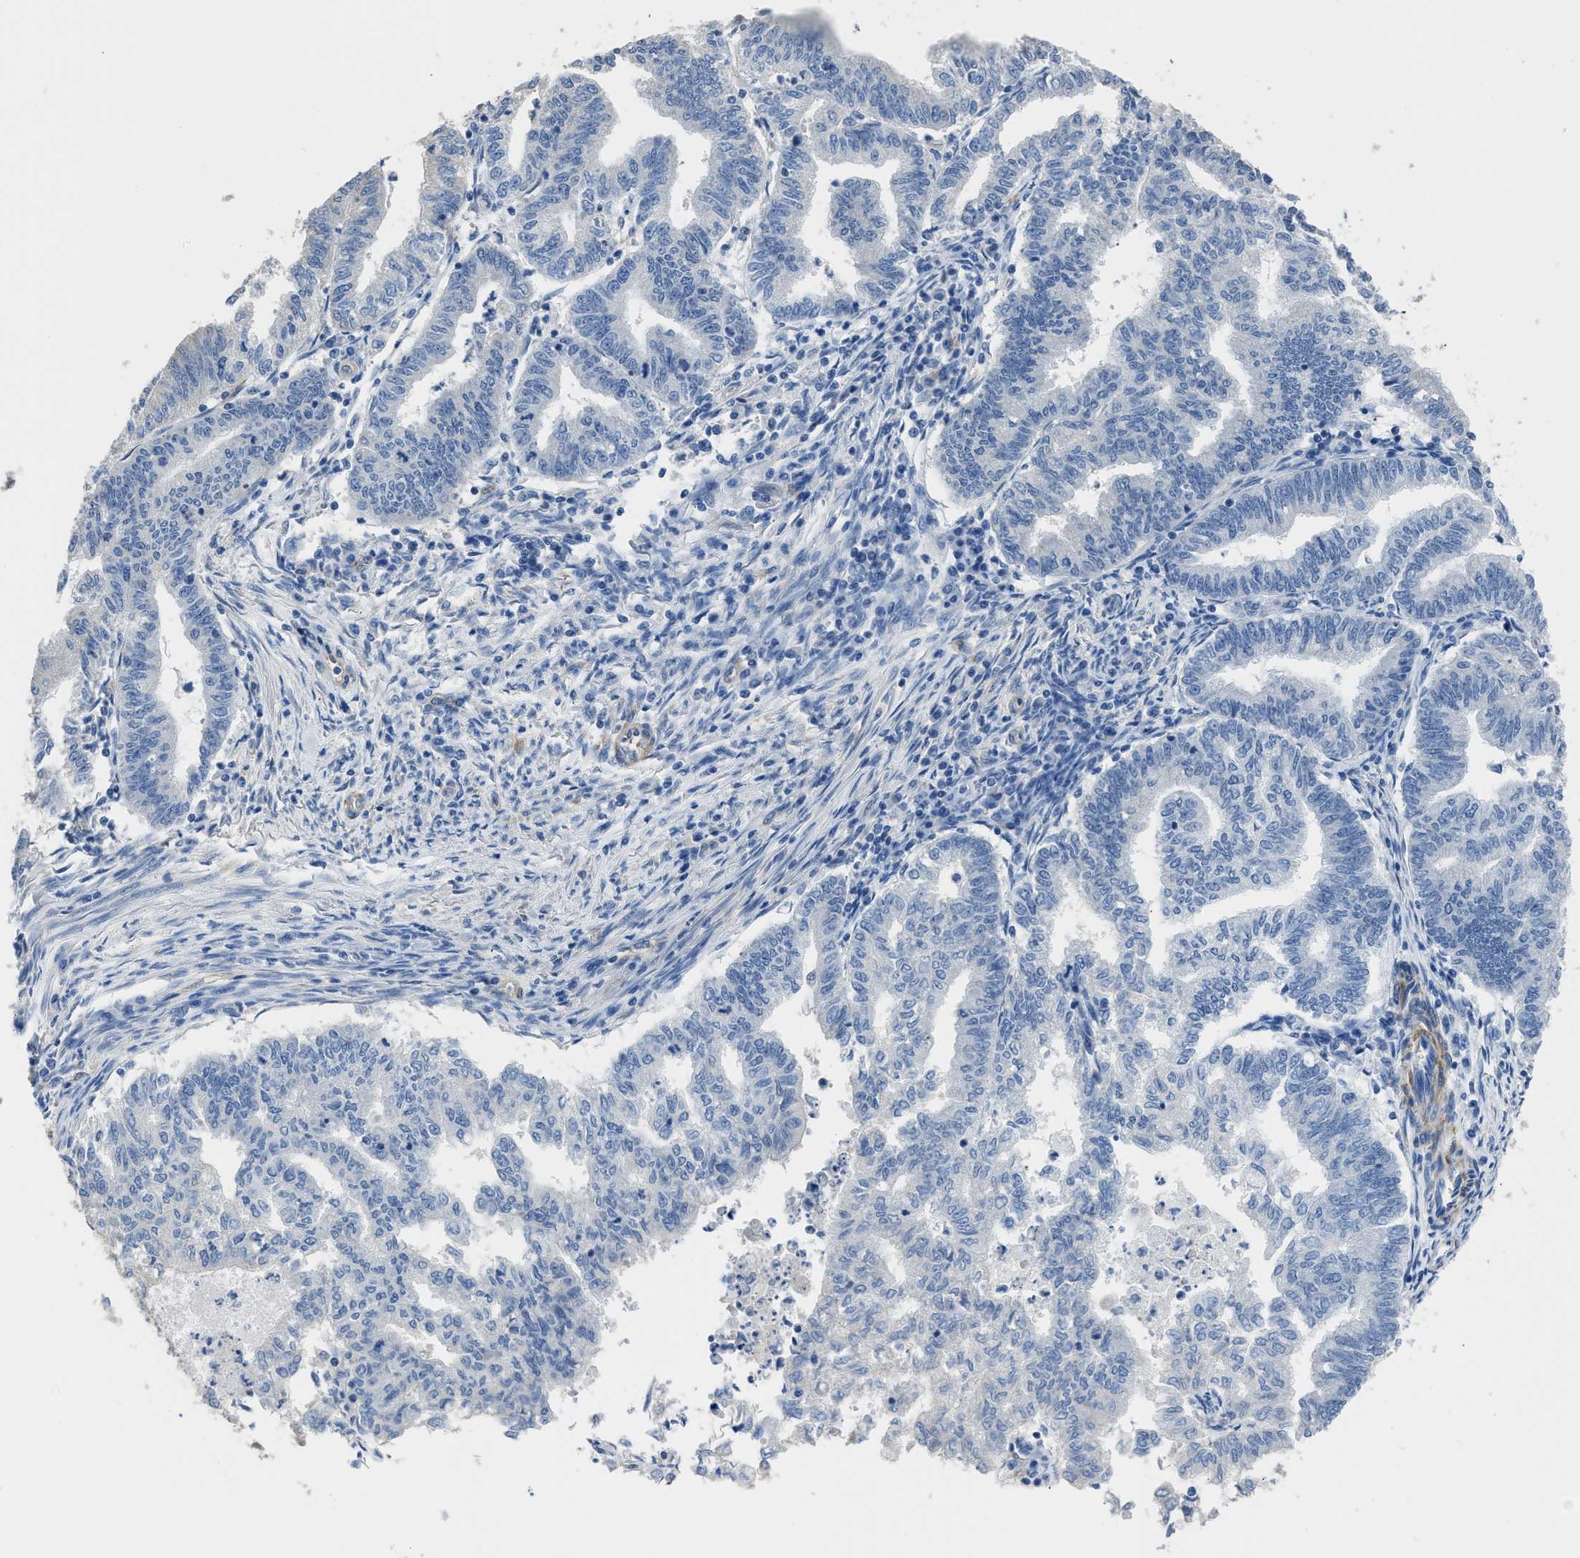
{"staining": {"intensity": "negative", "quantity": "none", "location": "none"}, "tissue": "endometrial cancer", "cell_type": "Tumor cells", "image_type": "cancer", "snomed": [{"axis": "morphology", "description": "Polyp, NOS"}, {"axis": "morphology", "description": "Adenocarcinoma, NOS"}, {"axis": "morphology", "description": "Adenoma, NOS"}, {"axis": "topography", "description": "Endometrium"}], "caption": "High magnification brightfield microscopy of endometrial cancer (polyp) stained with DAB (3,3'-diaminobenzidine) (brown) and counterstained with hematoxylin (blue): tumor cells show no significant expression.", "gene": "ZSWIM5", "patient": {"sex": "female", "age": 79}}